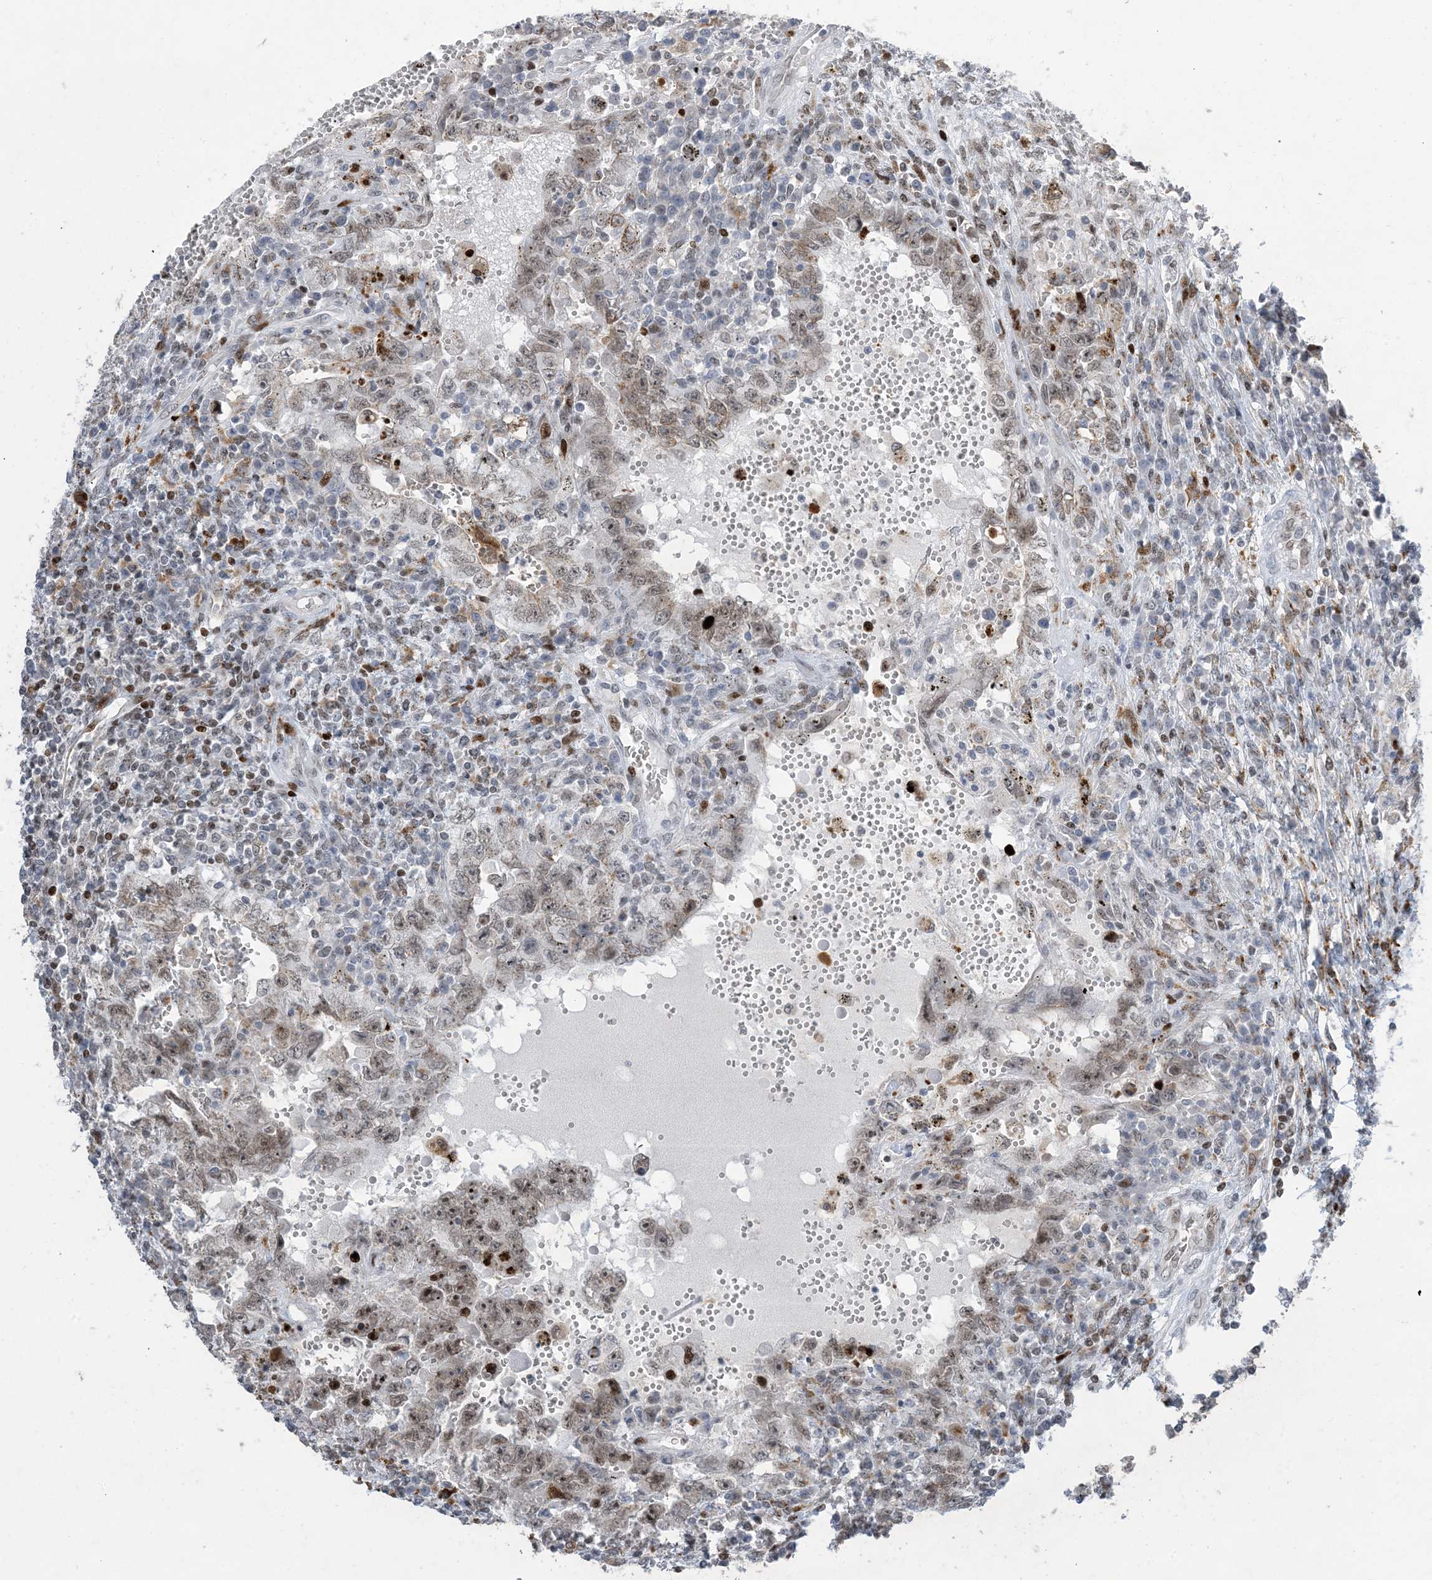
{"staining": {"intensity": "weak", "quantity": "25%-75%", "location": "nuclear"}, "tissue": "testis cancer", "cell_type": "Tumor cells", "image_type": "cancer", "snomed": [{"axis": "morphology", "description": "Carcinoma, Embryonal, NOS"}, {"axis": "topography", "description": "Testis"}], "caption": "Human testis cancer (embryonal carcinoma) stained with a protein marker reveals weak staining in tumor cells.", "gene": "SLC25A53", "patient": {"sex": "male", "age": 26}}